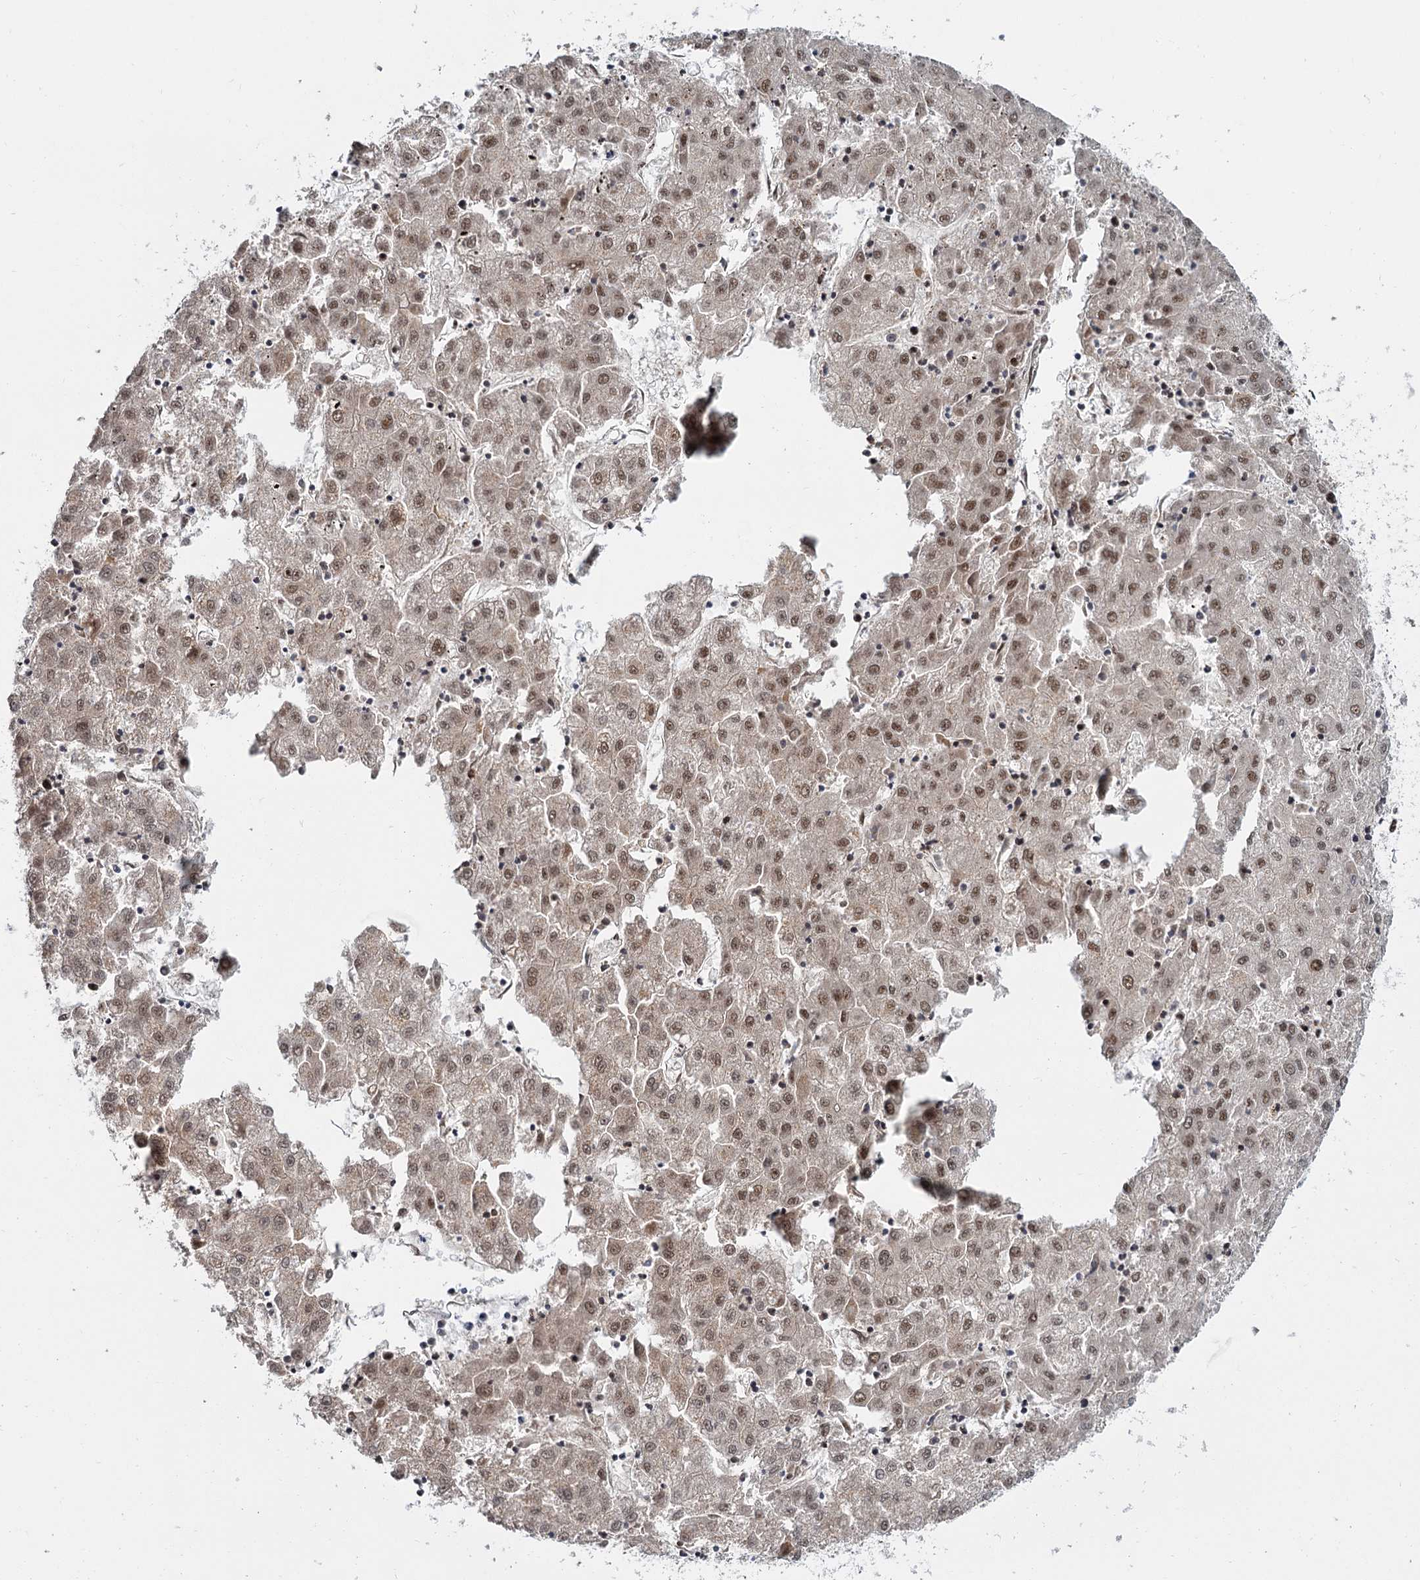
{"staining": {"intensity": "moderate", "quantity": ">75%", "location": "nuclear"}, "tissue": "liver cancer", "cell_type": "Tumor cells", "image_type": "cancer", "snomed": [{"axis": "morphology", "description": "Carcinoma, Hepatocellular, NOS"}, {"axis": "topography", "description": "Liver"}], "caption": "This is a micrograph of IHC staining of liver cancer, which shows moderate staining in the nuclear of tumor cells.", "gene": "WBP4", "patient": {"sex": "male", "age": 72}}